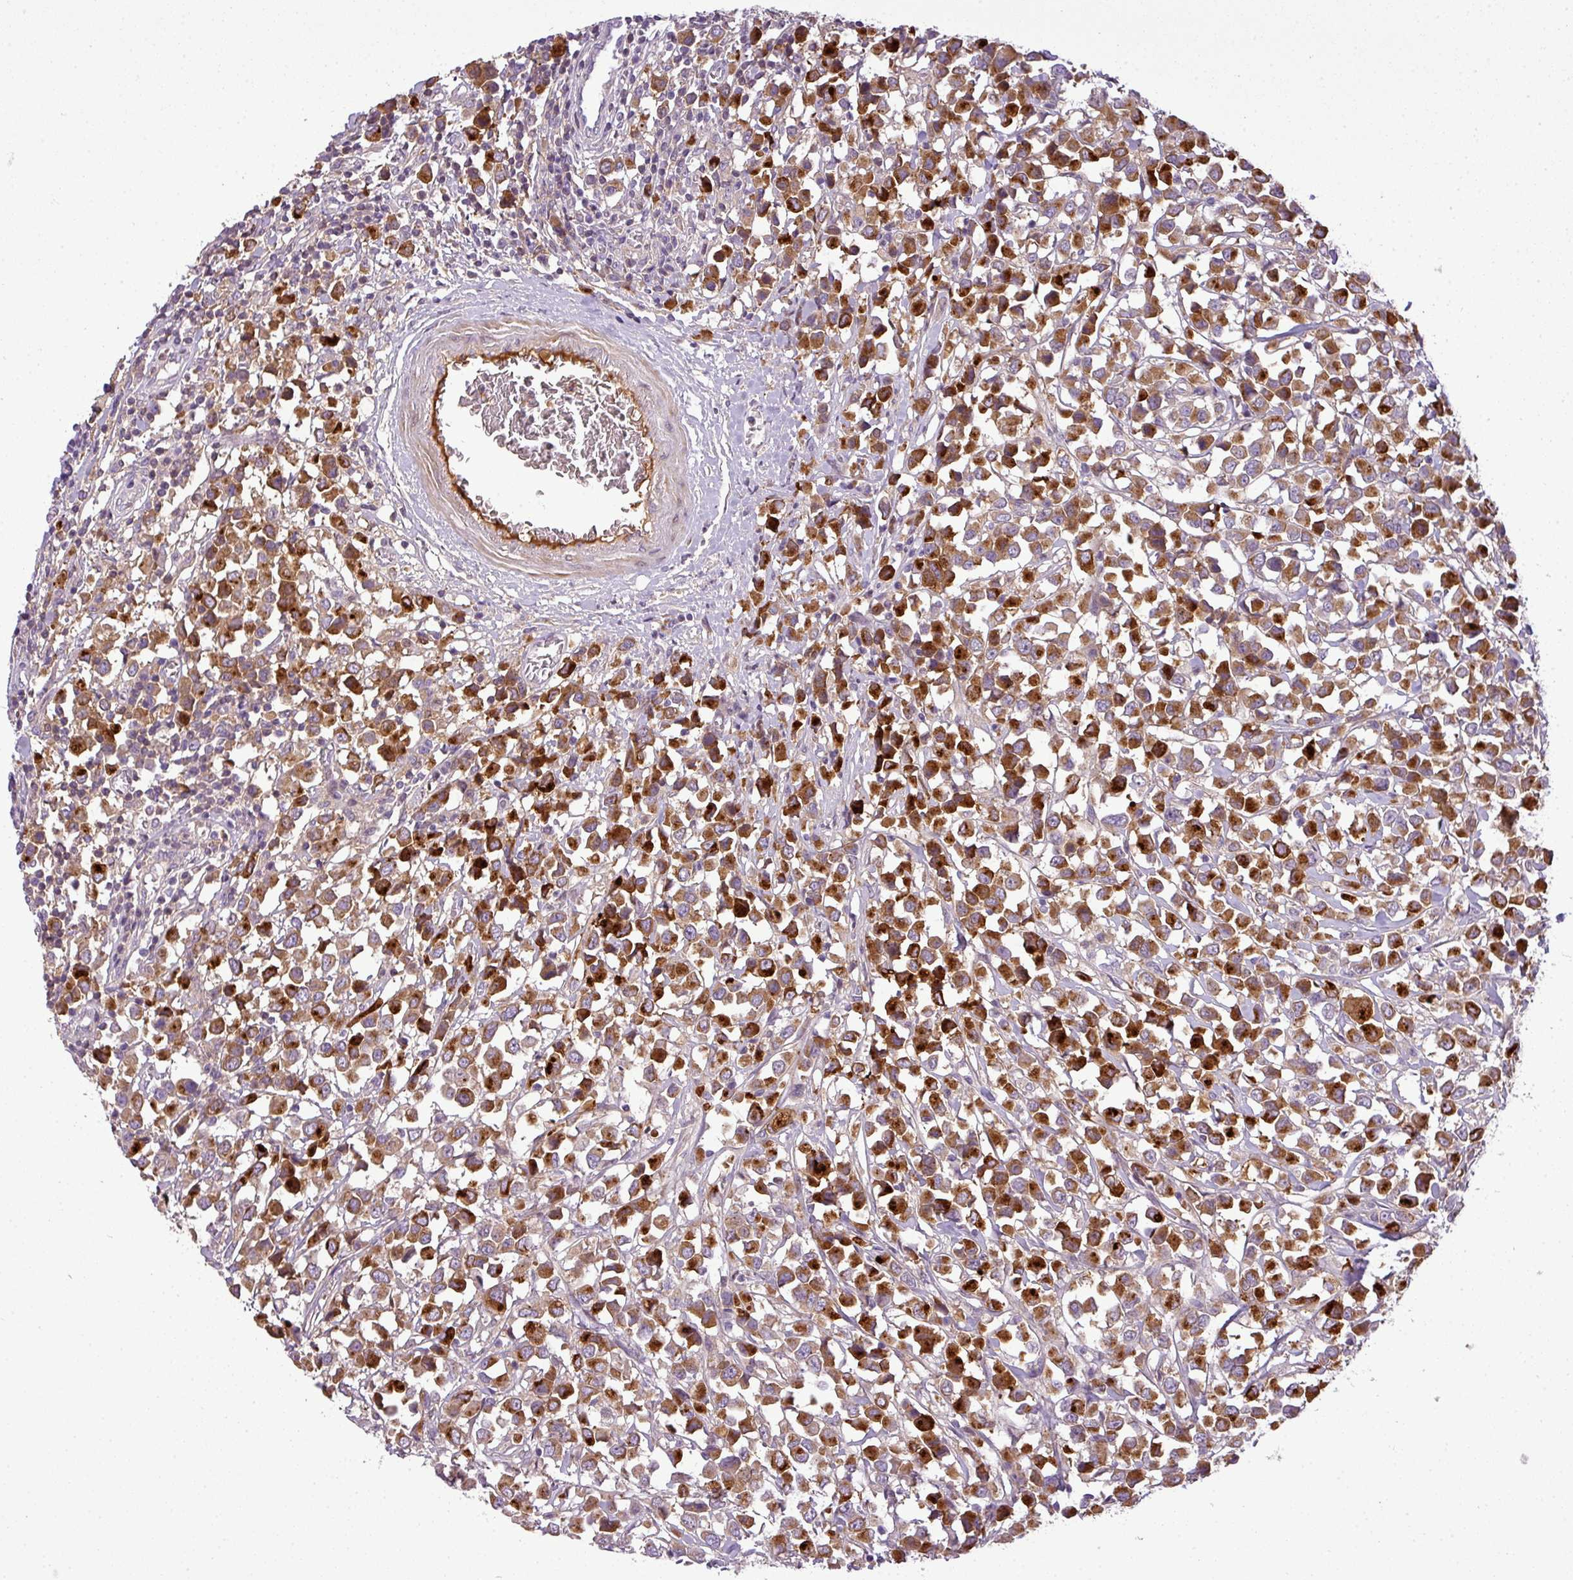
{"staining": {"intensity": "strong", "quantity": ">75%", "location": "cytoplasmic/membranous"}, "tissue": "breast cancer", "cell_type": "Tumor cells", "image_type": "cancer", "snomed": [{"axis": "morphology", "description": "Duct carcinoma"}, {"axis": "topography", "description": "Breast"}], "caption": "IHC staining of breast cancer (invasive ductal carcinoma), which displays high levels of strong cytoplasmic/membranous positivity in about >75% of tumor cells indicating strong cytoplasmic/membranous protein expression. The staining was performed using DAB (brown) for protein detection and nuclei were counterstained in hematoxylin (blue).", "gene": "C4B", "patient": {"sex": "female", "age": 61}}